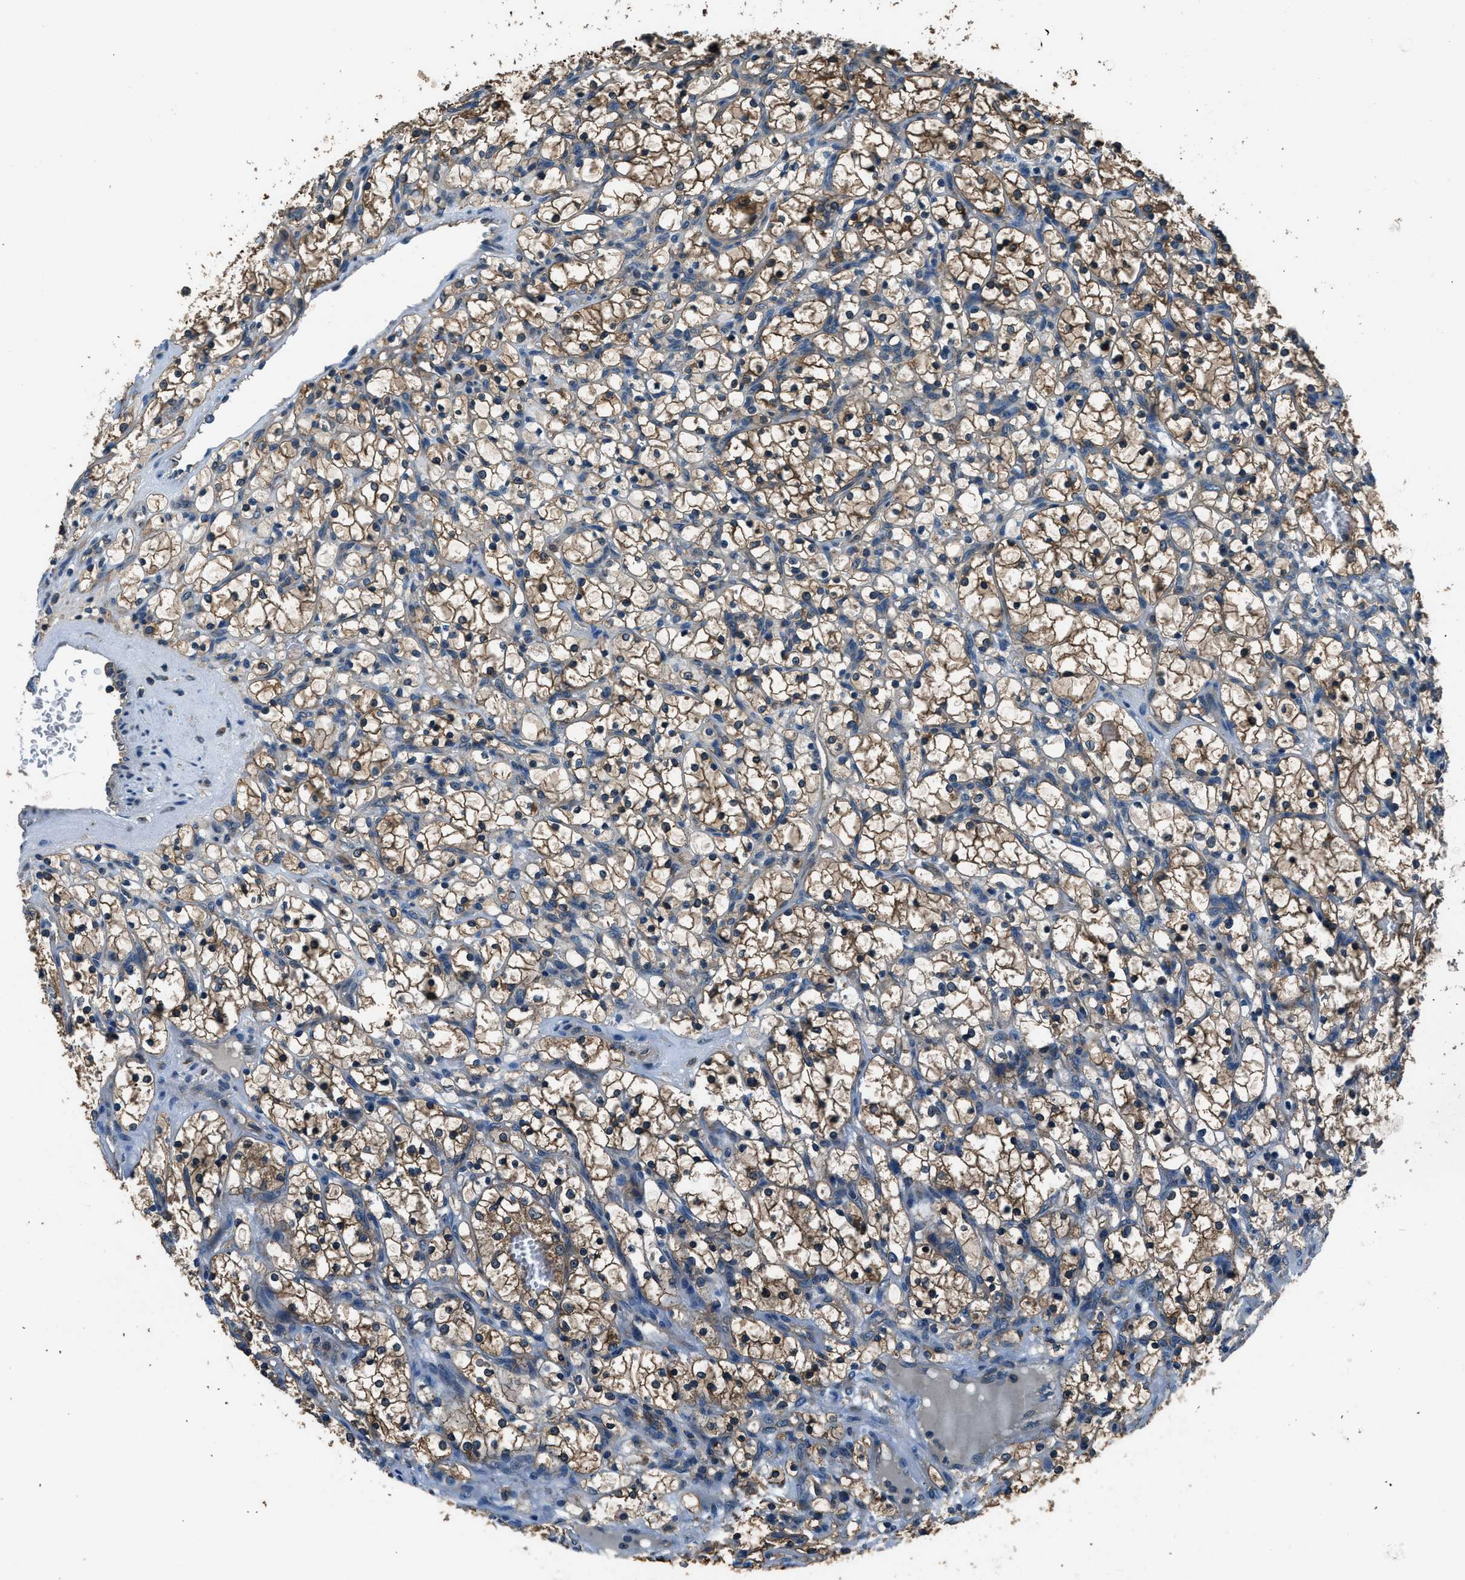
{"staining": {"intensity": "moderate", "quantity": ">75%", "location": "cytoplasmic/membranous"}, "tissue": "renal cancer", "cell_type": "Tumor cells", "image_type": "cancer", "snomed": [{"axis": "morphology", "description": "Adenocarcinoma, NOS"}, {"axis": "topography", "description": "Kidney"}], "caption": "Immunohistochemistry (IHC) staining of renal cancer, which reveals medium levels of moderate cytoplasmic/membranous staining in approximately >75% of tumor cells indicating moderate cytoplasmic/membranous protein staining. The staining was performed using DAB (3,3'-diaminobenzidine) (brown) for protein detection and nuclei were counterstained in hematoxylin (blue).", "gene": "ARFGAP2", "patient": {"sex": "female", "age": 69}}